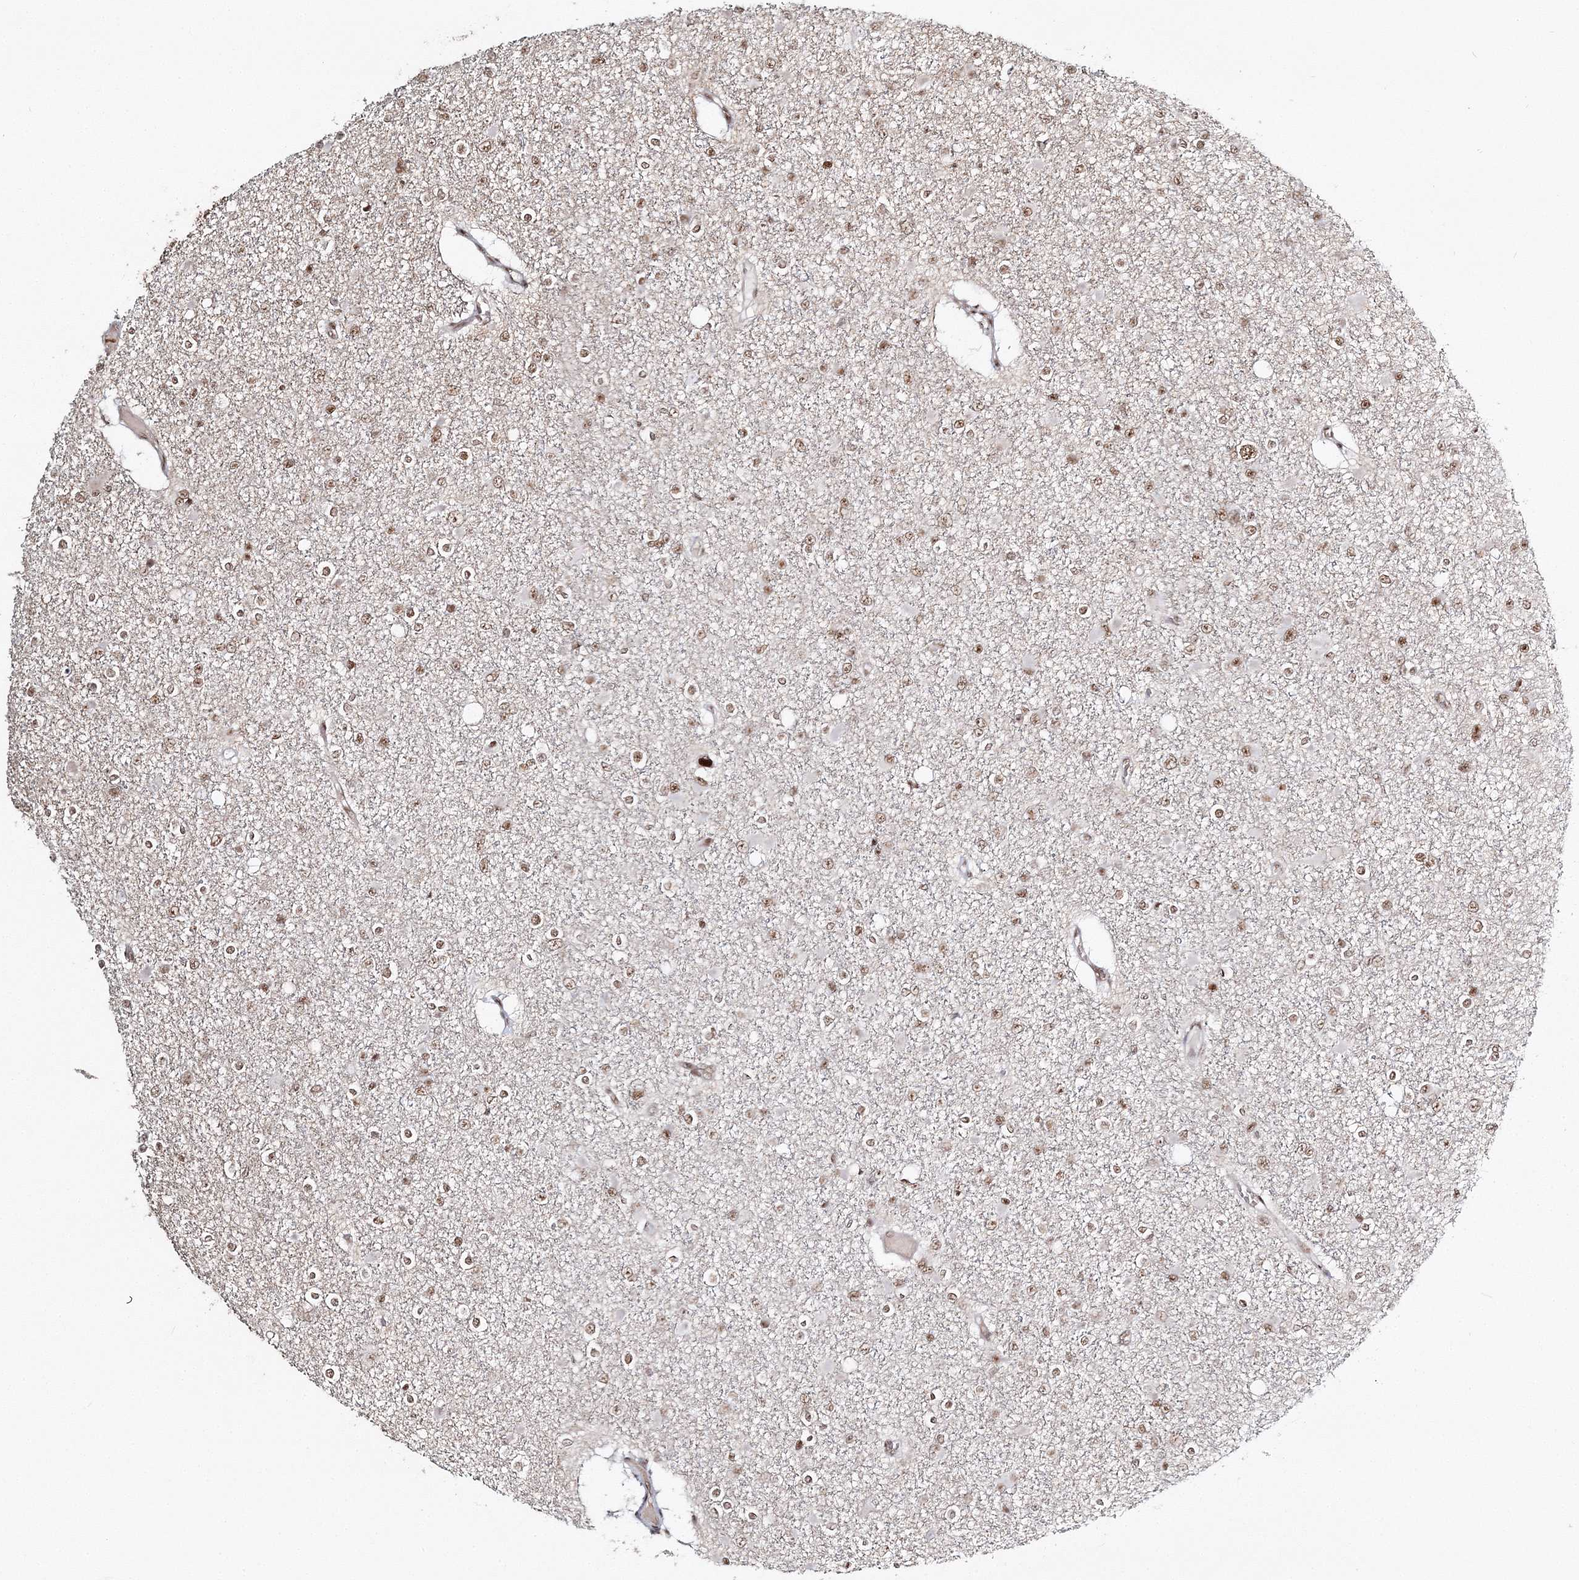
{"staining": {"intensity": "moderate", "quantity": ">75%", "location": "nuclear"}, "tissue": "glioma", "cell_type": "Tumor cells", "image_type": "cancer", "snomed": [{"axis": "morphology", "description": "Glioma, malignant, Low grade"}, {"axis": "topography", "description": "Brain"}], "caption": "About >75% of tumor cells in glioma display moderate nuclear protein expression as visualized by brown immunohistochemical staining.", "gene": "QRICH1", "patient": {"sex": "female", "age": 22}}